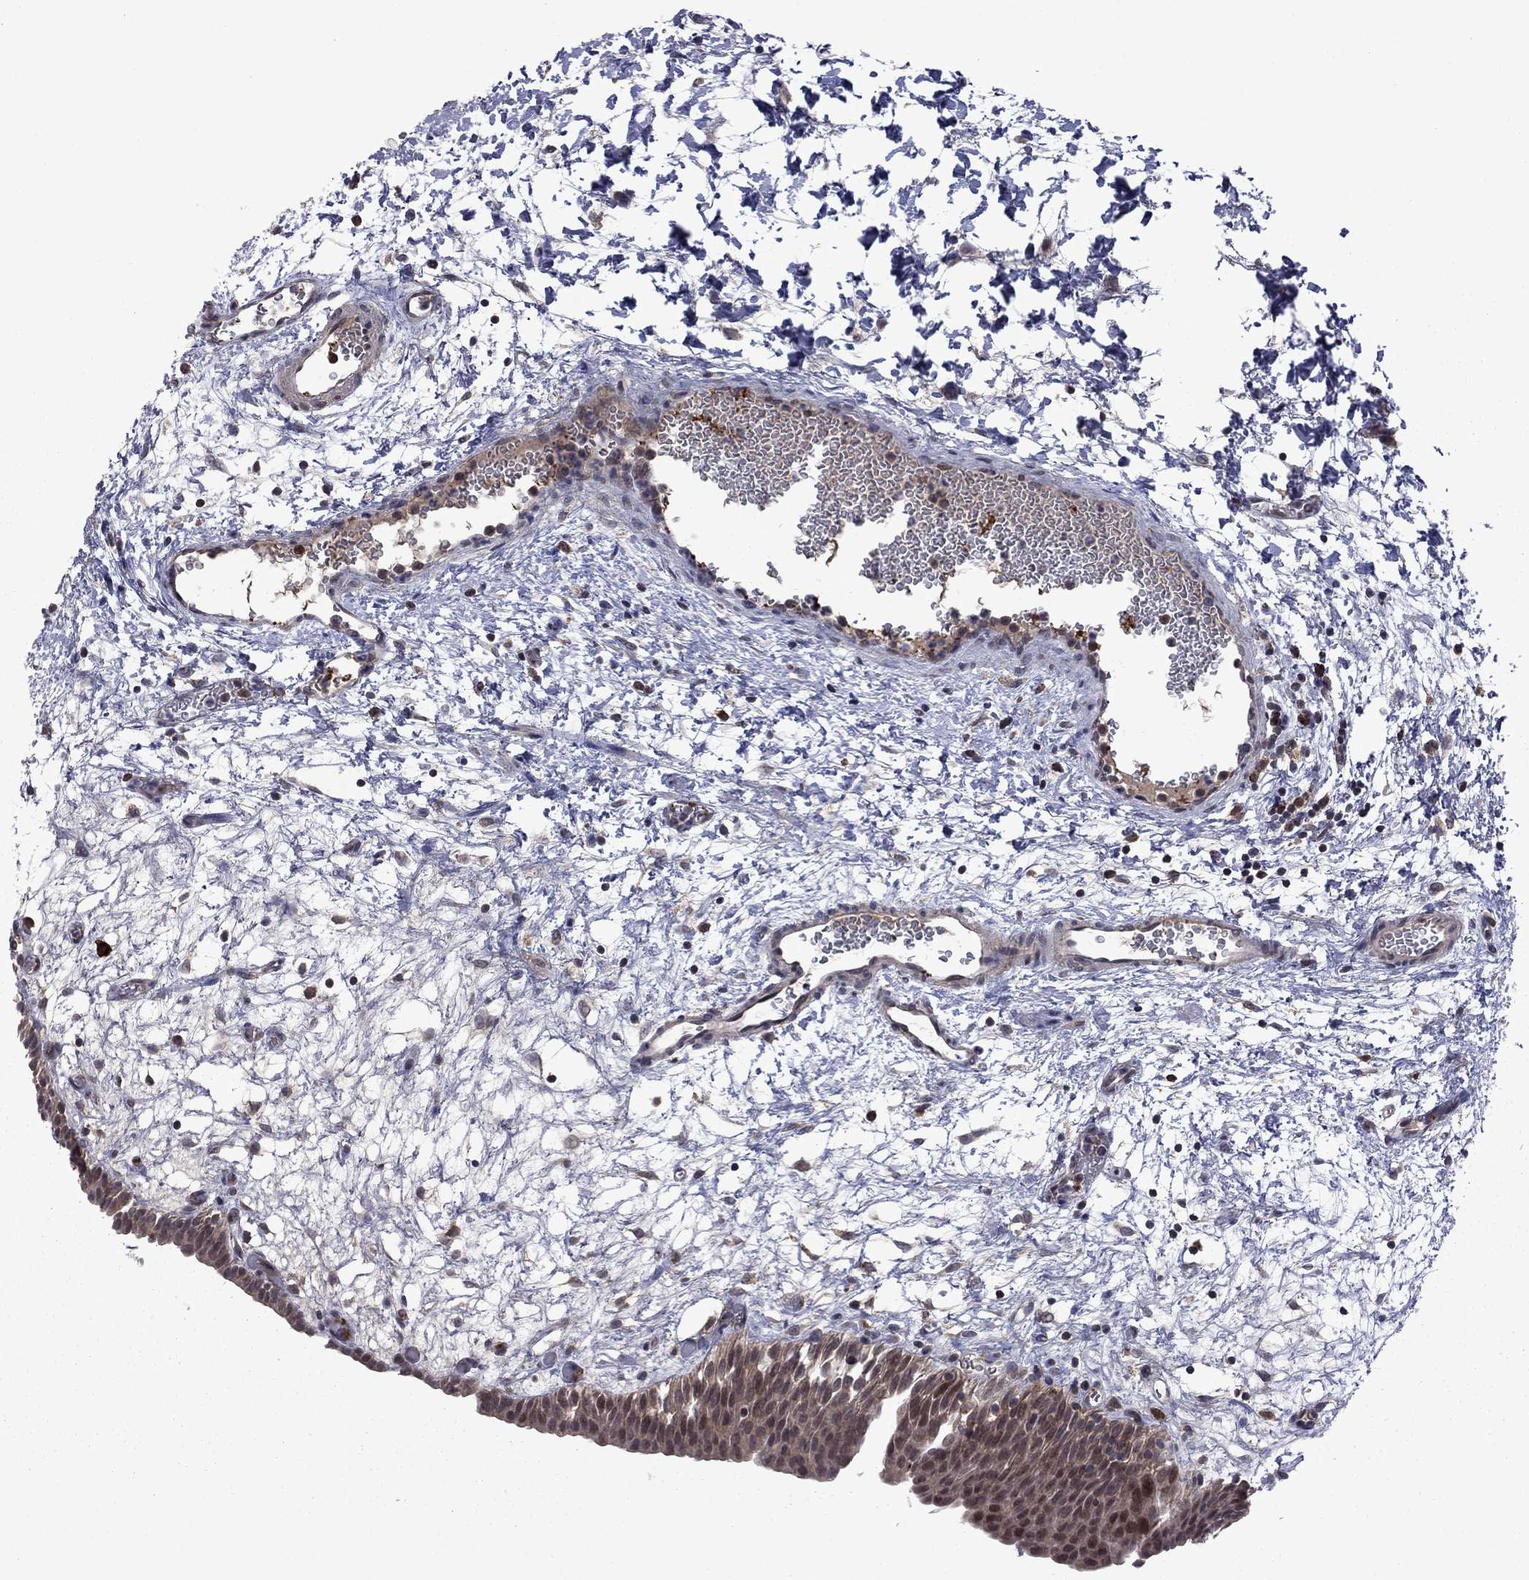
{"staining": {"intensity": "moderate", "quantity": "<25%", "location": "cytoplasmic/membranous,nuclear"}, "tissue": "urinary bladder", "cell_type": "Urothelial cells", "image_type": "normal", "snomed": [{"axis": "morphology", "description": "Normal tissue, NOS"}, {"axis": "topography", "description": "Urinary bladder"}], "caption": "A low amount of moderate cytoplasmic/membranous,nuclear positivity is seen in approximately <25% of urothelial cells in benign urinary bladder. The protein of interest is shown in brown color, while the nuclei are stained blue.", "gene": "GPAA1", "patient": {"sex": "male", "age": 76}}